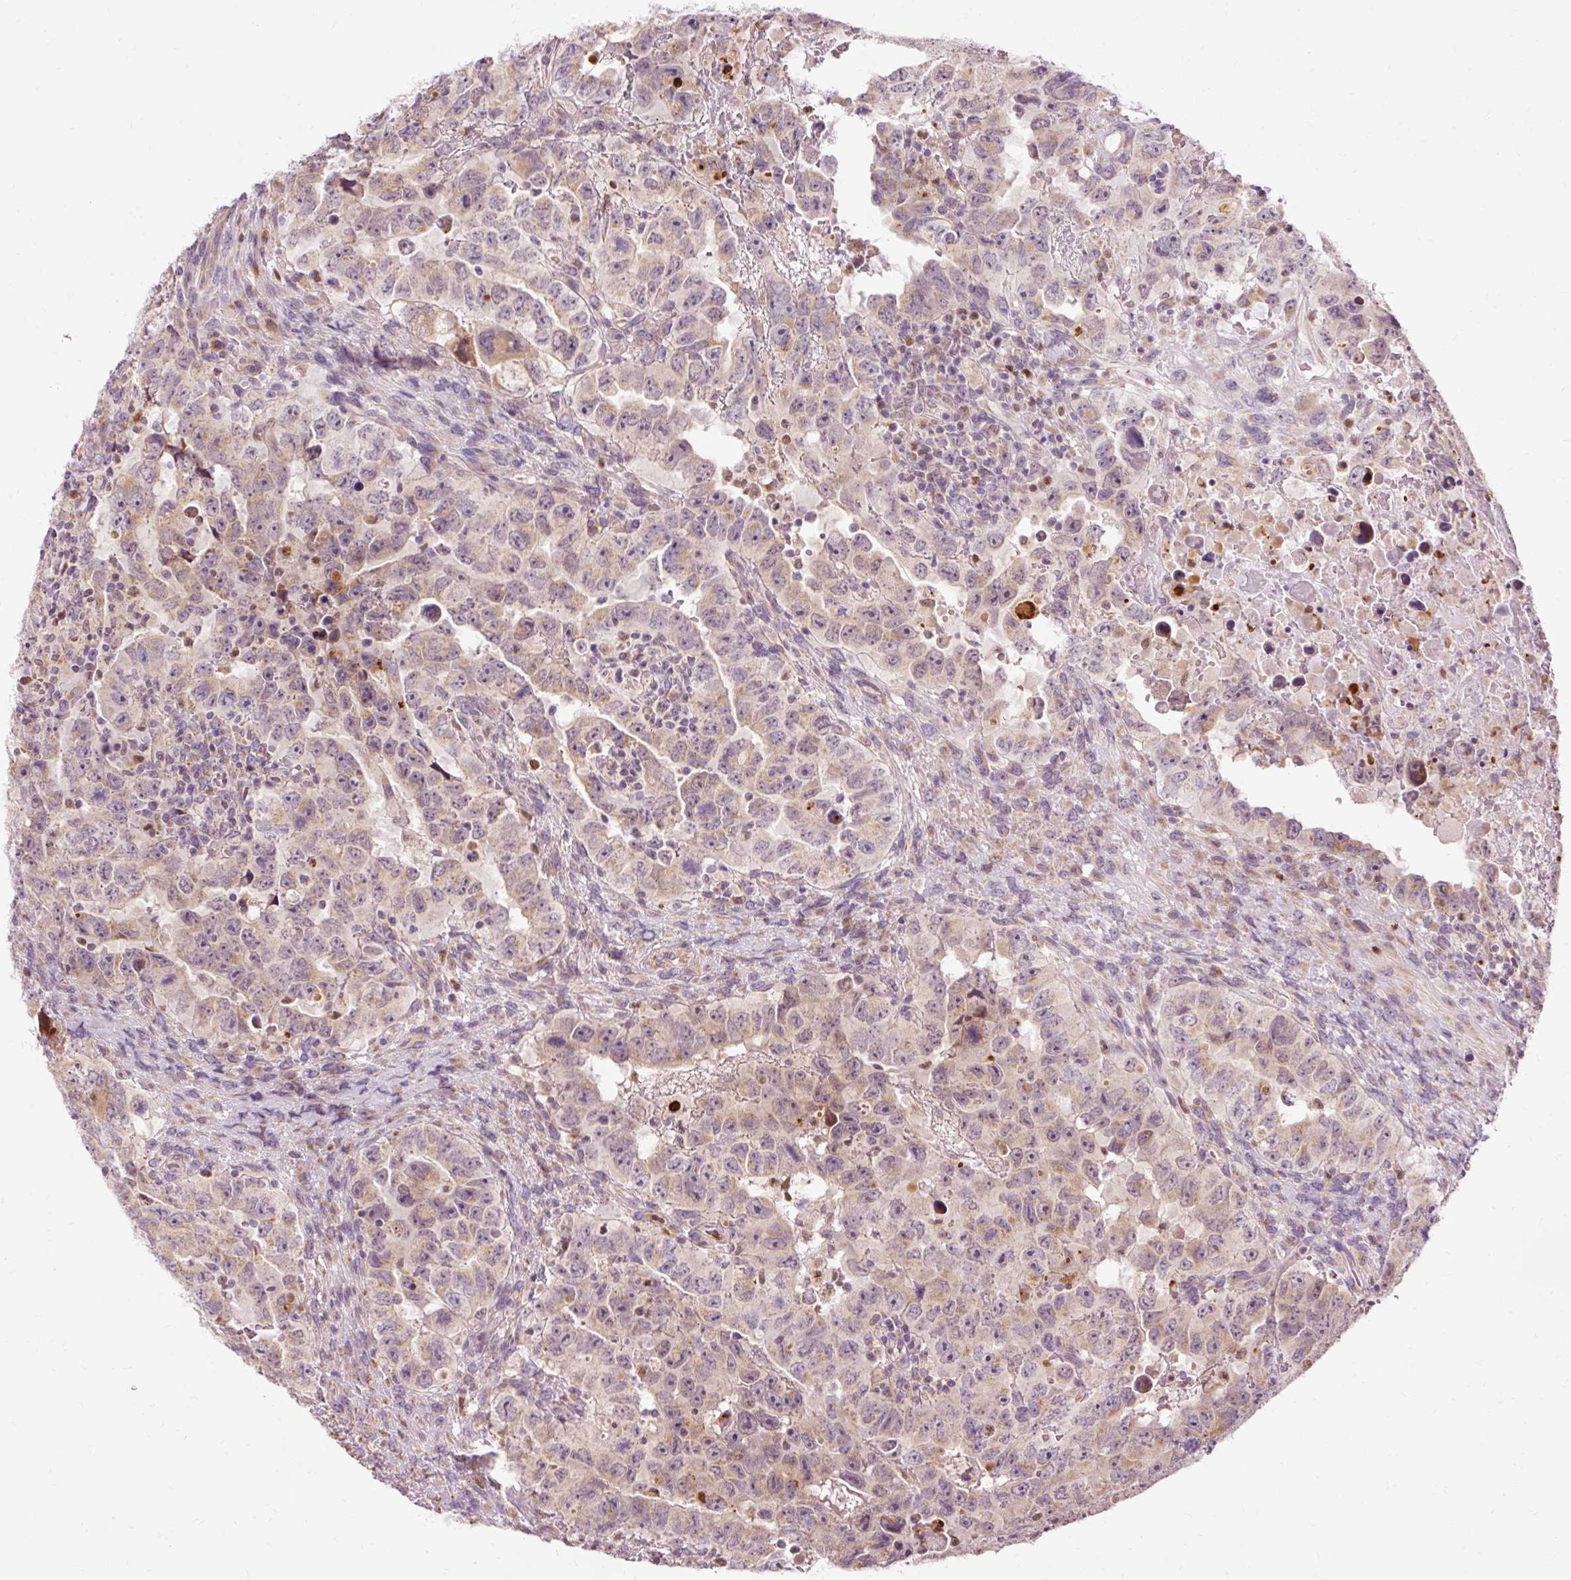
{"staining": {"intensity": "weak", "quantity": "<25%", "location": "cytoplasmic/membranous"}, "tissue": "testis cancer", "cell_type": "Tumor cells", "image_type": "cancer", "snomed": [{"axis": "morphology", "description": "Carcinoma, Embryonal, NOS"}, {"axis": "topography", "description": "Testis"}], "caption": "Embryonal carcinoma (testis) was stained to show a protein in brown. There is no significant staining in tumor cells.", "gene": "PRDX5", "patient": {"sex": "male", "age": 24}}